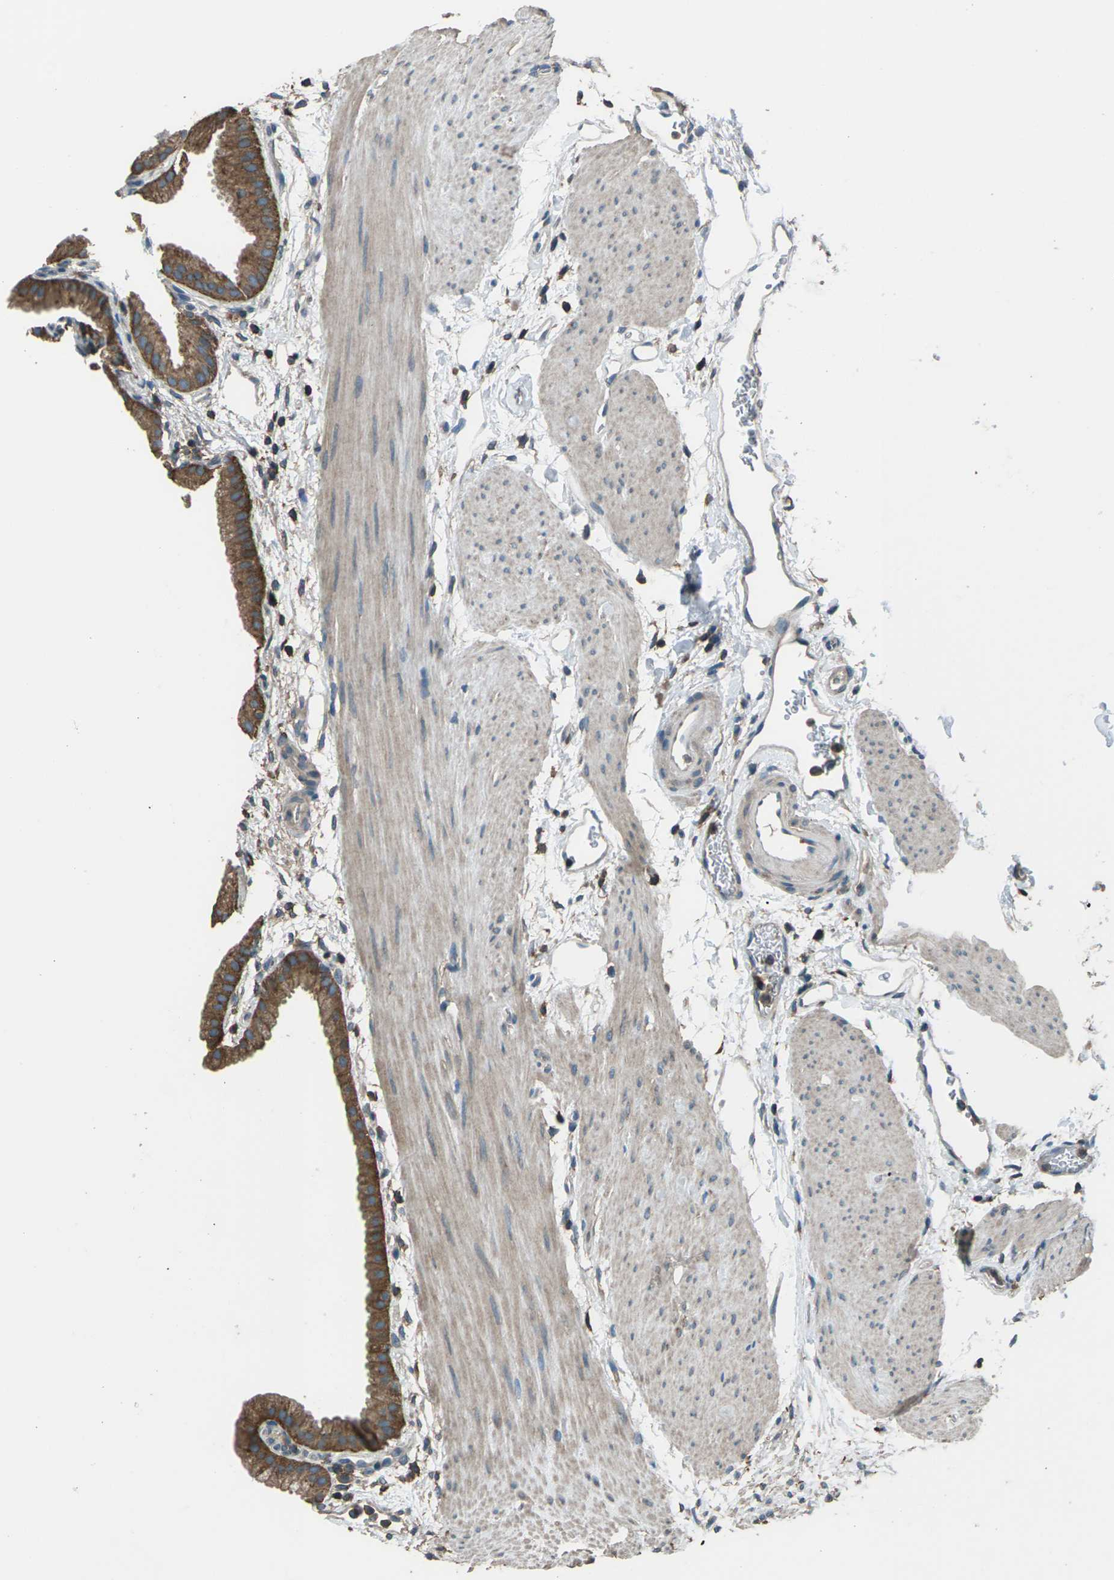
{"staining": {"intensity": "moderate", "quantity": ">75%", "location": "cytoplasmic/membranous"}, "tissue": "gallbladder", "cell_type": "Glandular cells", "image_type": "normal", "snomed": [{"axis": "morphology", "description": "Normal tissue, NOS"}, {"axis": "topography", "description": "Gallbladder"}], "caption": "High-power microscopy captured an immunohistochemistry (IHC) image of normal gallbladder, revealing moderate cytoplasmic/membranous positivity in about >75% of glandular cells. (brown staining indicates protein expression, while blue staining denotes nuclei).", "gene": "CMTM4", "patient": {"sex": "female", "age": 64}}